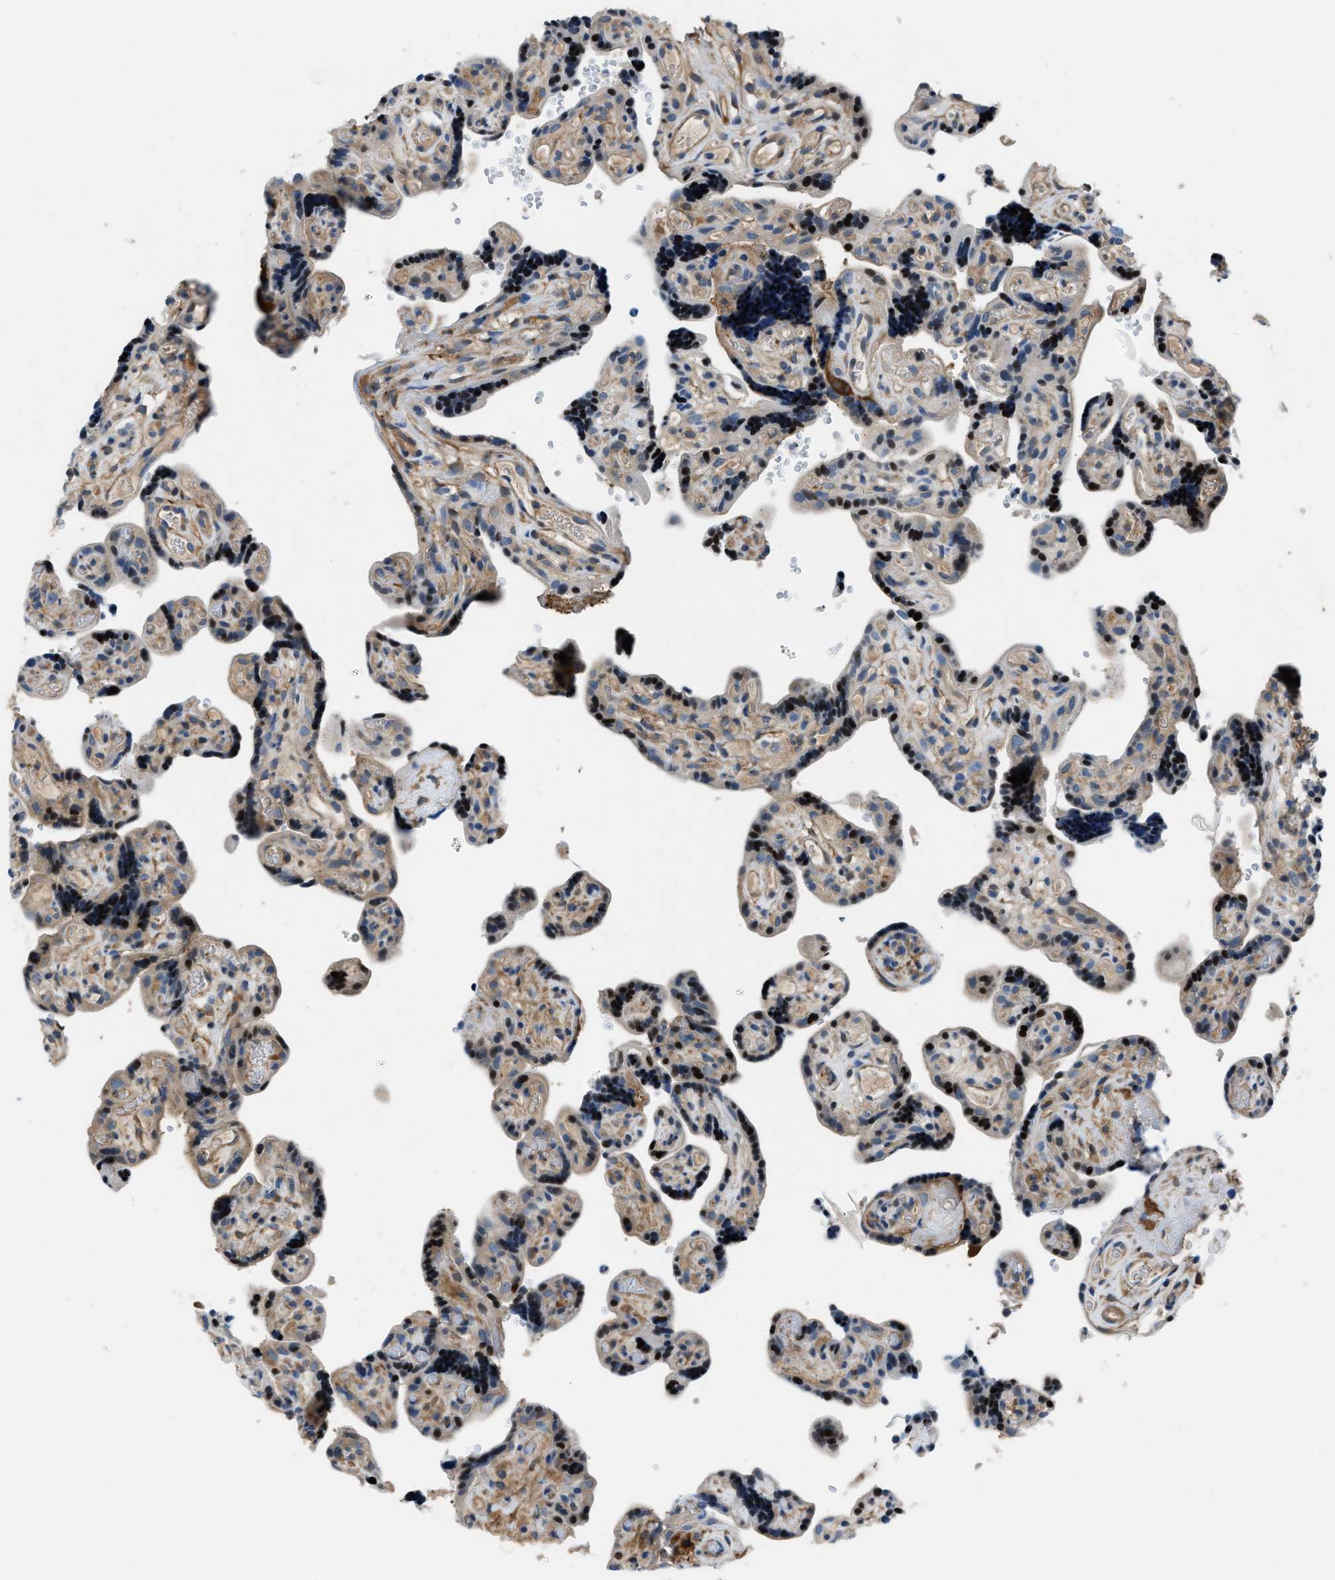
{"staining": {"intensity": "strong", "quantity": ">75%", "location": "cytoplasmic/membranous"}, "tissue": "placenta", "cell_type": "Decidual cells", "image_type": "normal", "snomed": [{"axis": "morphology", "description": "Normal tissue, NOS"}, {"axis": "topography", "description": "Placenta"}], "caption": "Decidual cells exhibit high levels of strong cytoplasmic/membranous expression in approximately >75% of cells in unremarkable human placenta.", "gene": "PFKP", "patient": {"sex": "female", "age": 30}}